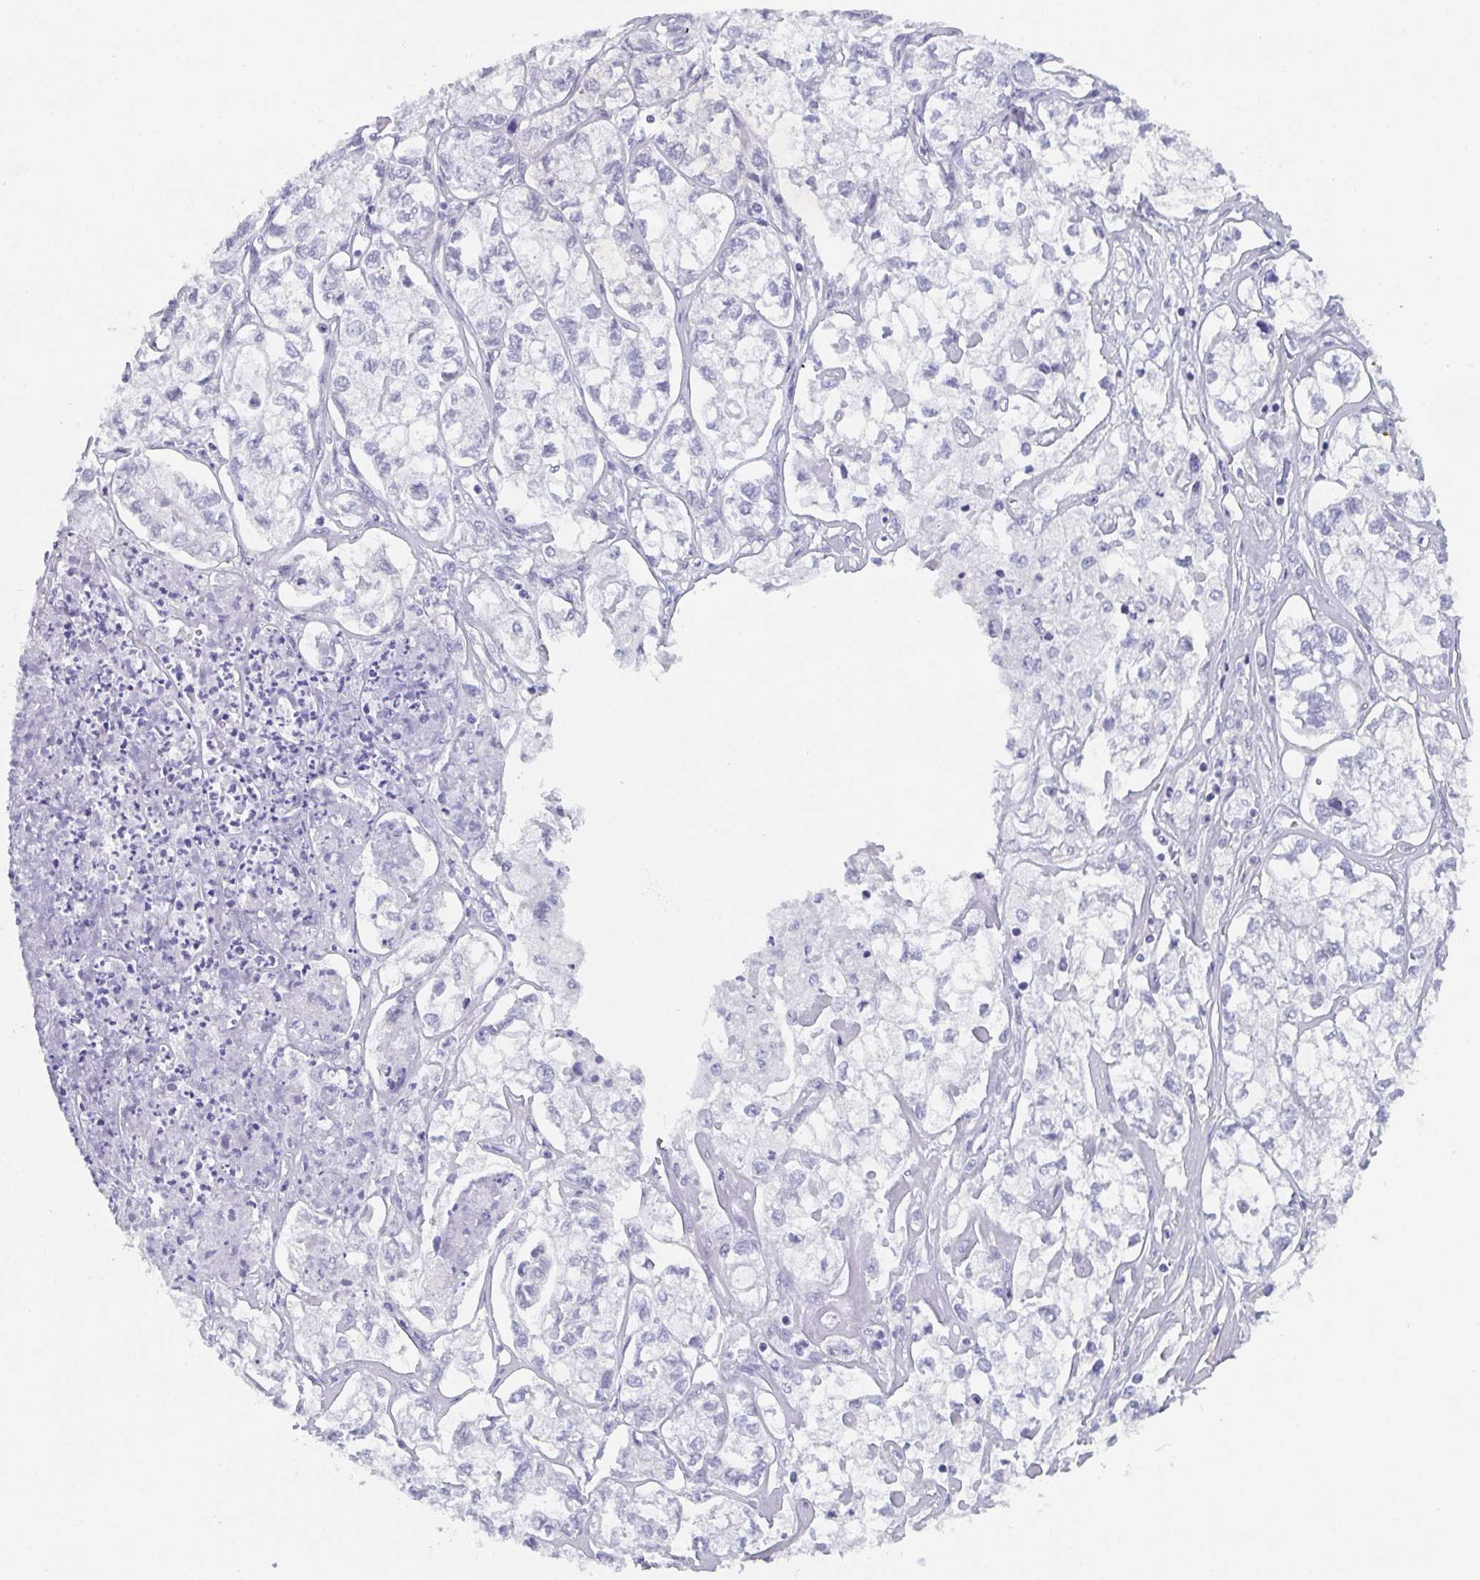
{"staining": {"intensity": "negative", "quantity": "none", "location": "none"}, "tissue": "ovarian cancer", "cell_type": "Tumor cells", "image_type": "cancer", "snomed": [{"axis": "morphology", "description": "Carcinoma, endometroid"}, {"axis": "topography", "description": "Ovary"}], "caption": "The micrograph shows no staining of tumor cells in ovarian endometroid carcinoma.", "gene": "DYDC2", "patient": {"sex": "female", "age": 64}}